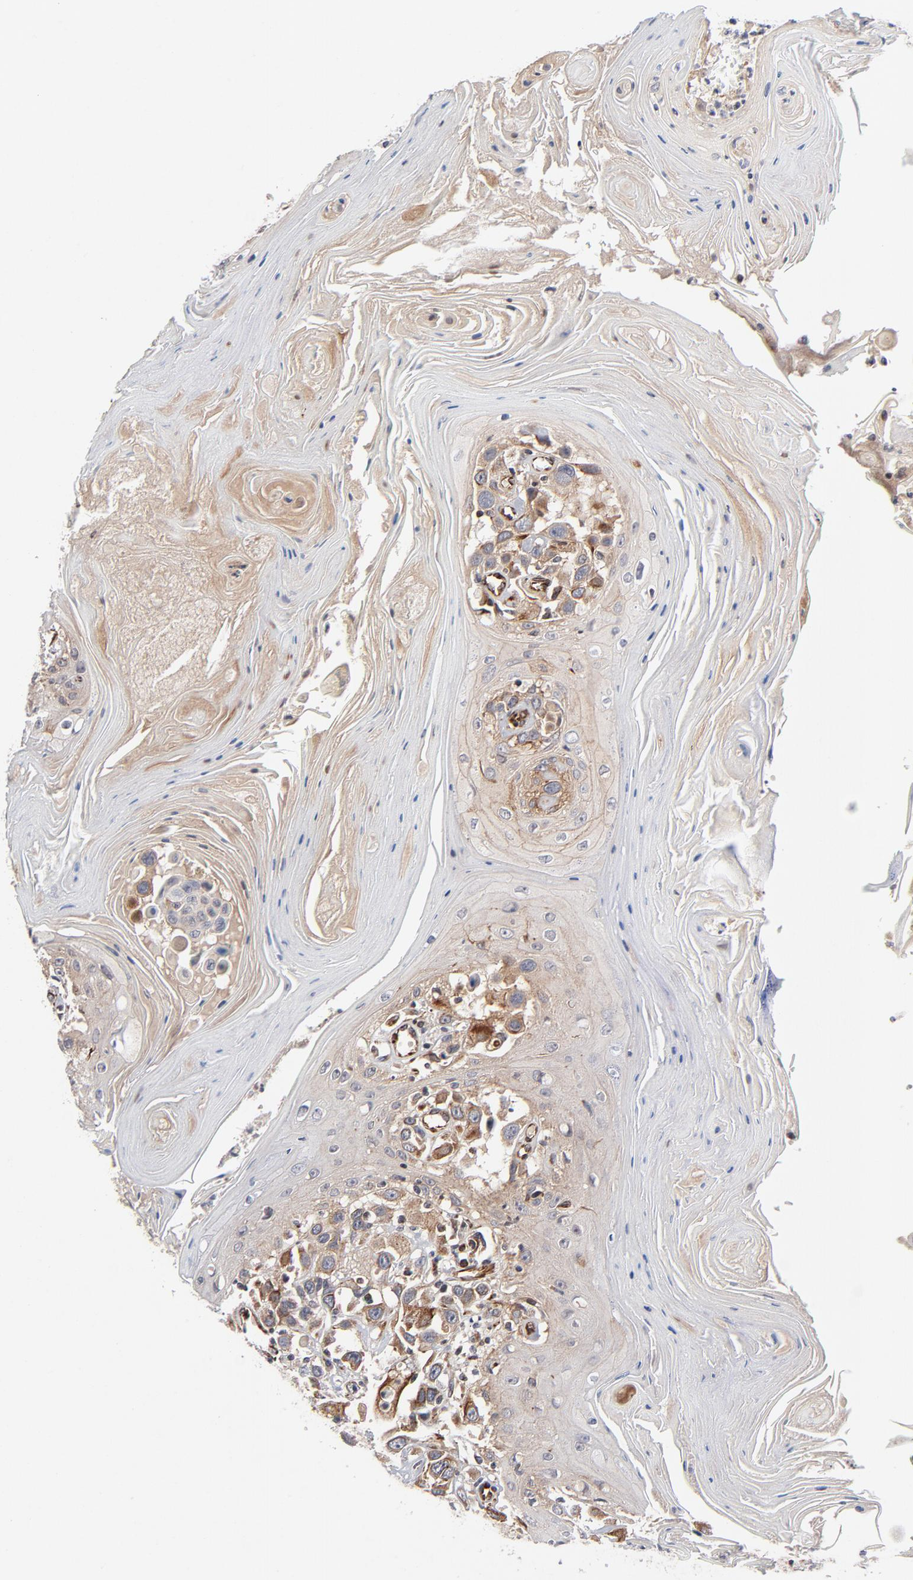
{"staining": {"intensity": "weak", "quantity": ">75%", "location": "cytoplasmic/membranous"}, "tissue": "head and neck cancer", "cell_type": "Tumor cells", "image_type": "cancer", "snomed": [{"axis": "morphology", "description": "Squamous cell carcinoma, NOS"}, {"axis": "topography", "description": "Oral tissue"}, {"axis": "topography", "description": "Head-Neck"}], "caption": "Head and neck squamous cell carcinoma was stained to show a protein in brown. There is low levels of weak cytoplasmic/membranous staining in about >75% of tumor cells. (brown staining indicates protein expression, while blue staining denotes nuclei).", "gene": "DNAAF2", "patient": {"sex": "female", "age": 76}}